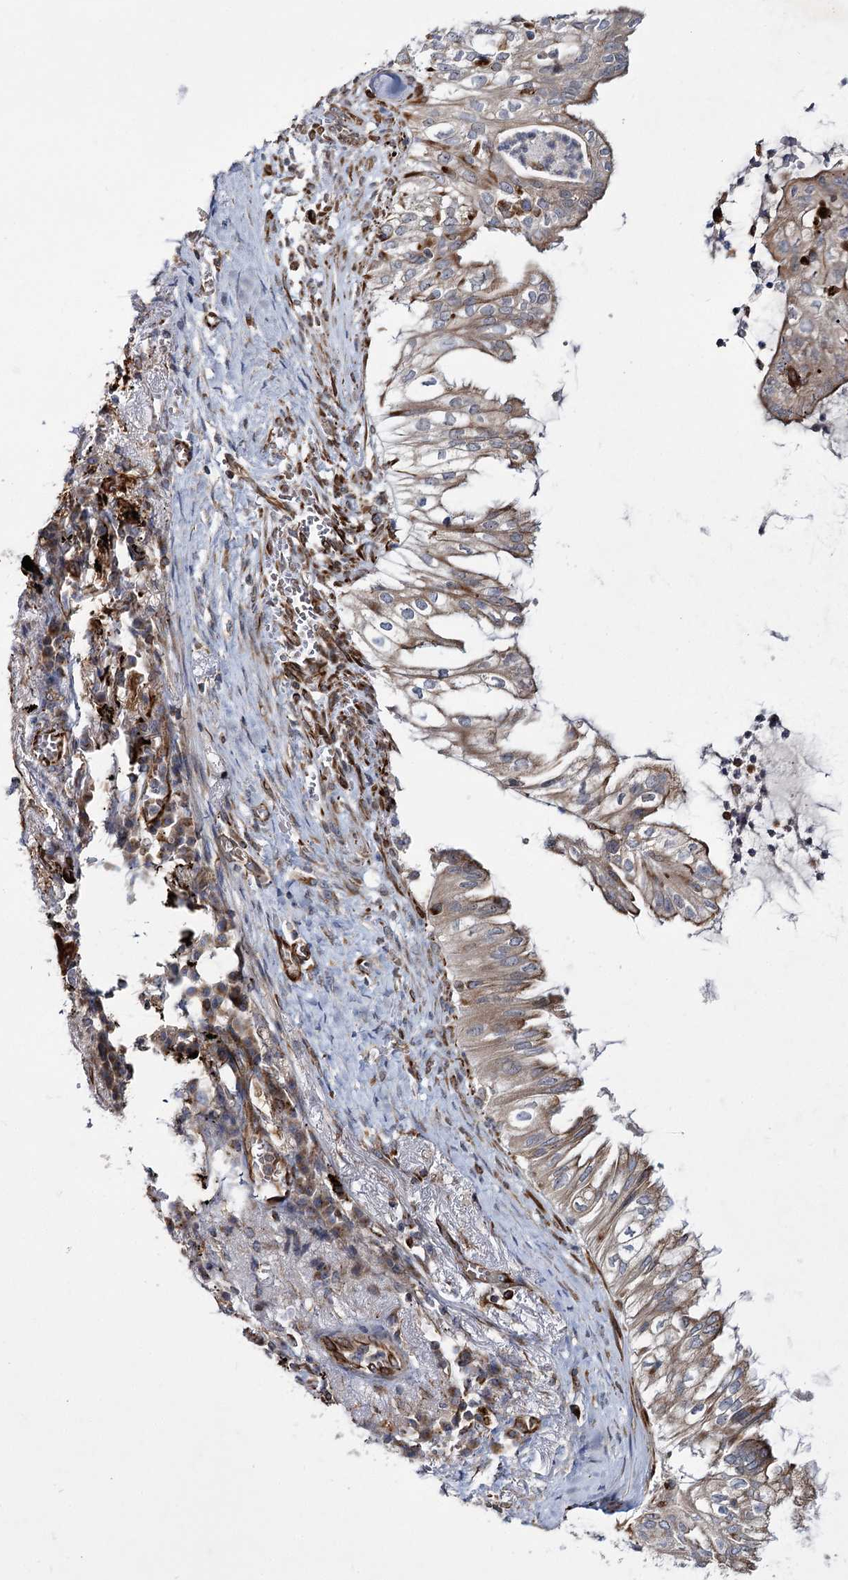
{"staining": {"intensity": "weak", "quantity": "25%-75%", "location": "cytoplasmic/membranous"}, "tissue": "lung cancer", "cell_type": "Tumor cells", "image_type": "cancer", "snomed": [{"axis": "morphology", "description": "Adenocarcinoma, NOS"}, {"axis": "topography", "description": "Lung"}], "caption": "Protein analysis of lung cancer (adenocarcinoma) tissue displays weak cytoplasmic/membranous positivity in about 25%-75% of tumor cells.", "gene": "DPEP2", "patient": {"sex": "female", "age": 70}}